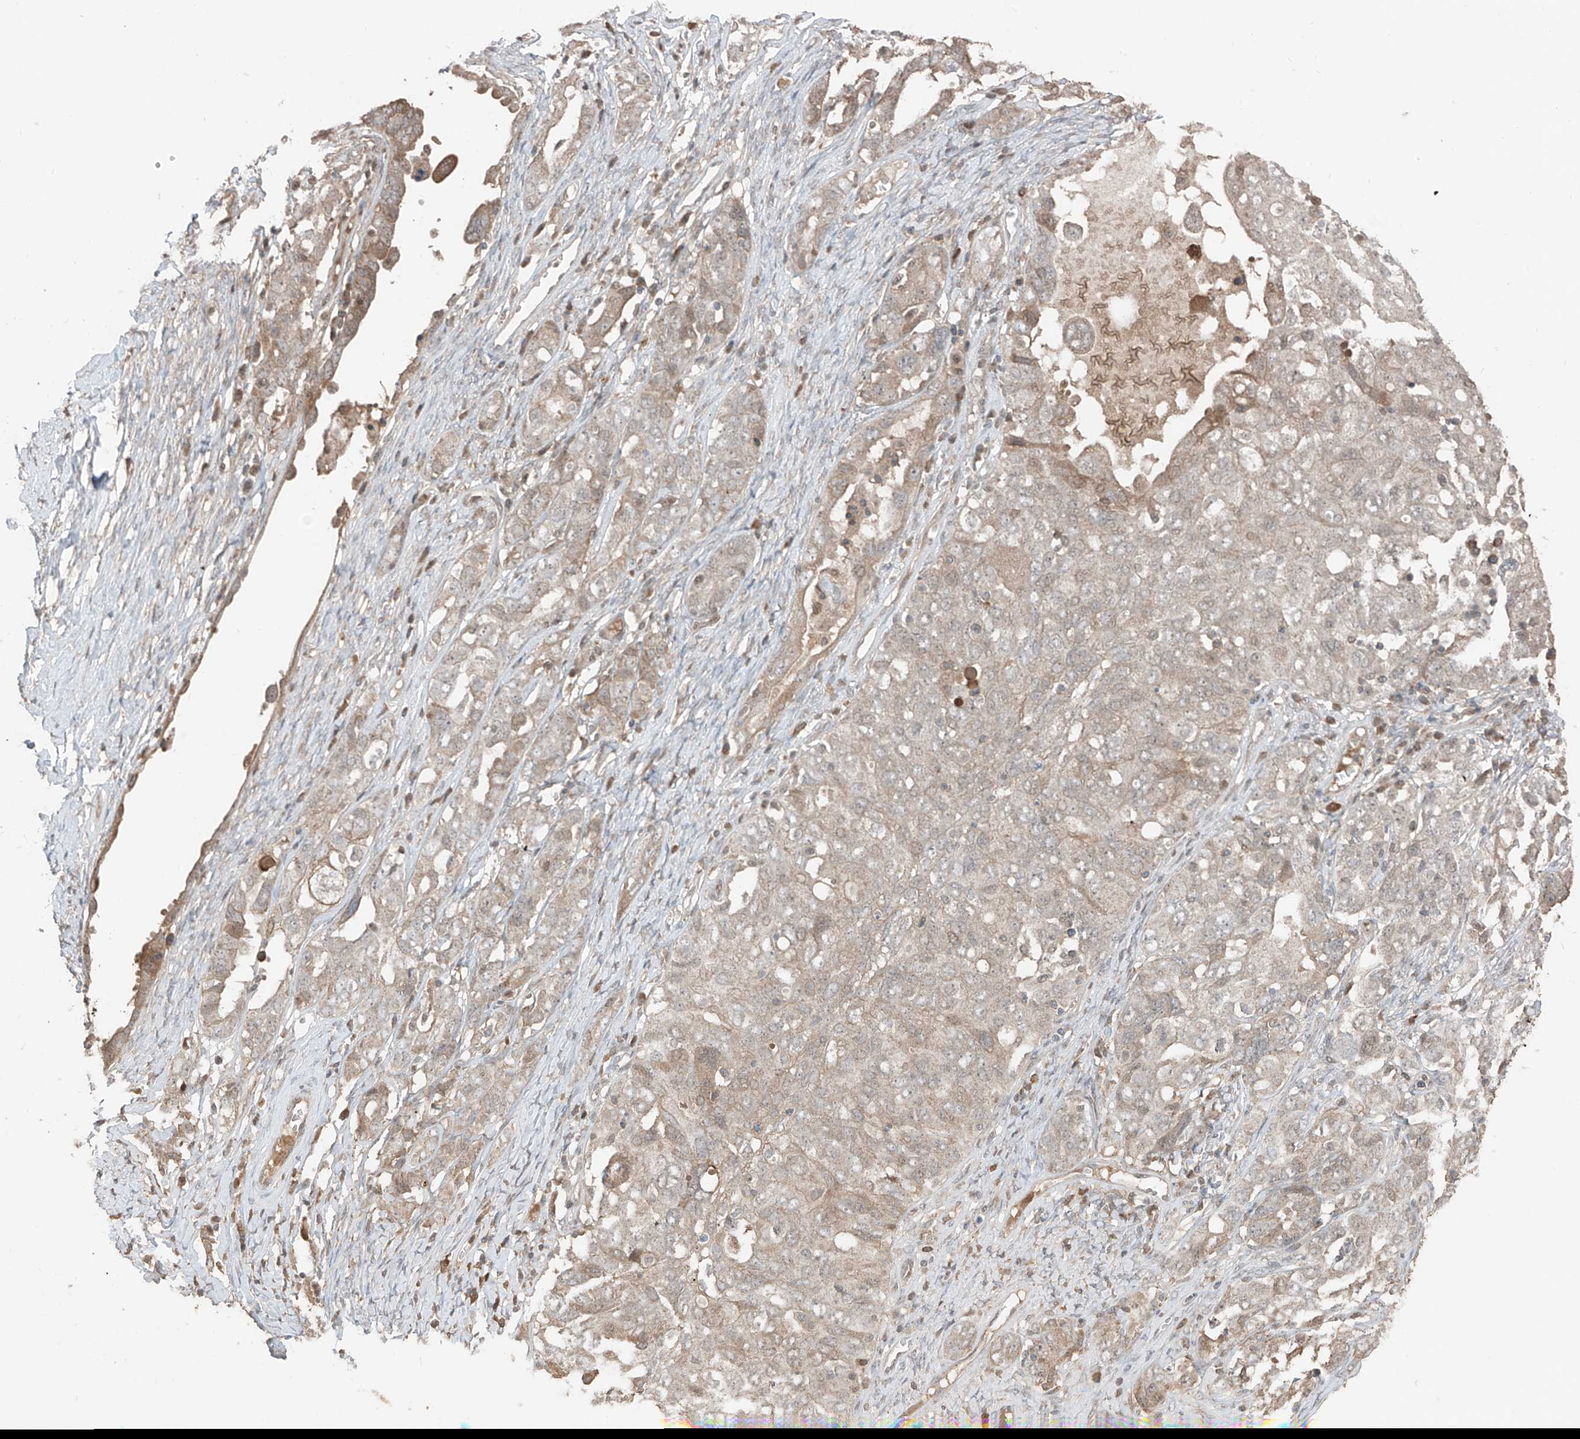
{"staining": {"intensity": "weak", "quantity": "<25%", "location": "cytoplasmic/membranous"}, "tissue": "ovarian cancer", "cell_type": "Tumor cells", "image_type": "cancer", "snomed": [{"axis": "morphology", "description": "Carcinoma, endometroid"}, {"axis": "topography", "description": "Ovary"}], "caption": "The micrograph displays no significant positivity in tumor cells of ovarian cancer (endometroid carcinoma).", "gene": "COLGALT2", "patient": {"sex": "female", "age": 62}}